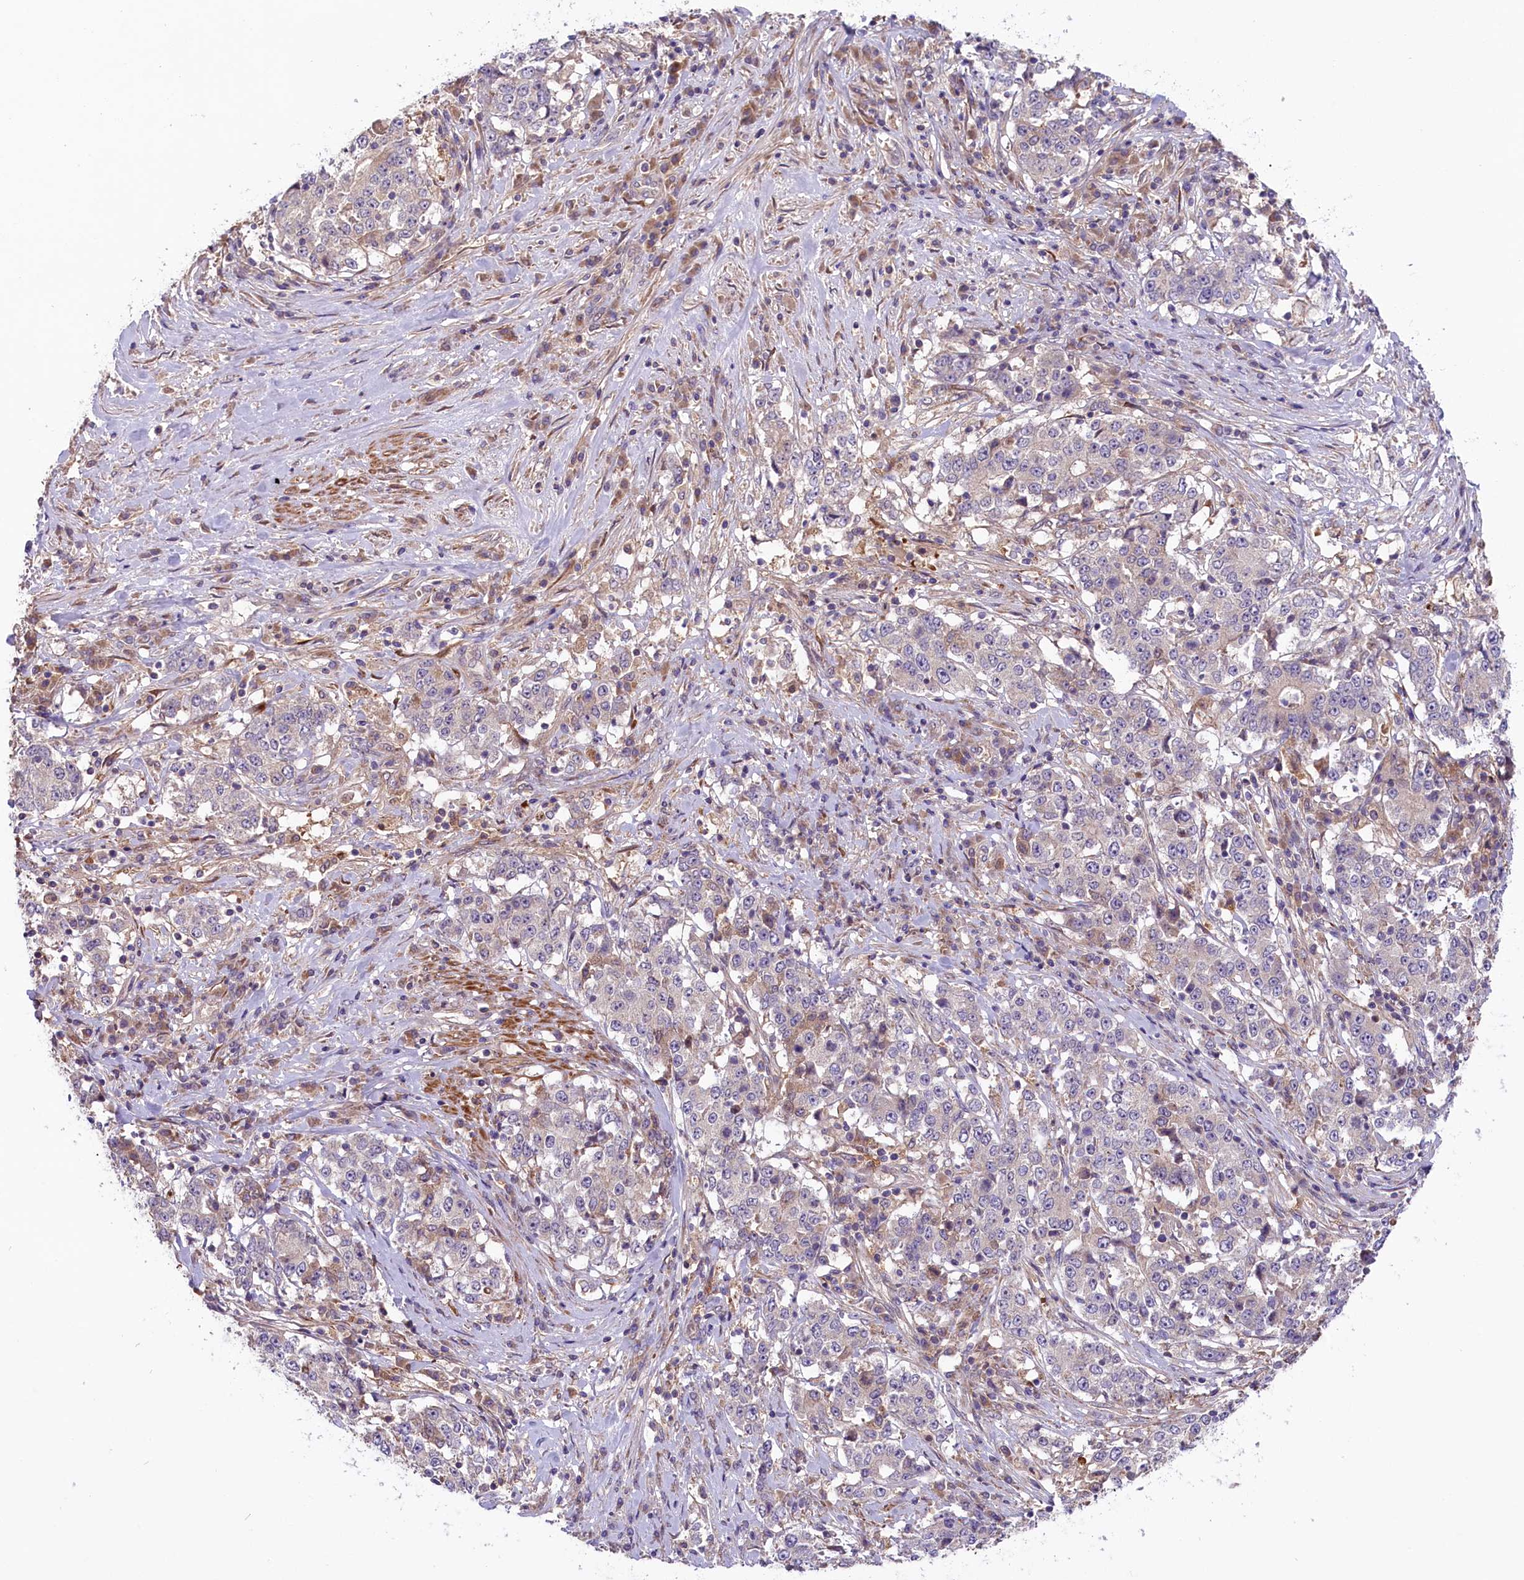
{"staining": {"intensity": "negative", "quantity": "none", "location": "none"}, "tissue": "stomach cancer", "cell_type": "Tumor cells", "image_type": "cancer", "snomed": [{"axis": "morphology", "description": "Adenocarcinoma, NOS"}, {"axis": "topography", "description": "Stomach"}], "caption": "High power microscopy histopathology image of an immunohistochemistry micrograph of stomach cancer (adenocarcinoma), revealing no significant expression in tumor cells.", "gene": "COG8", "patient": {"sex": "male", "age": 59}}